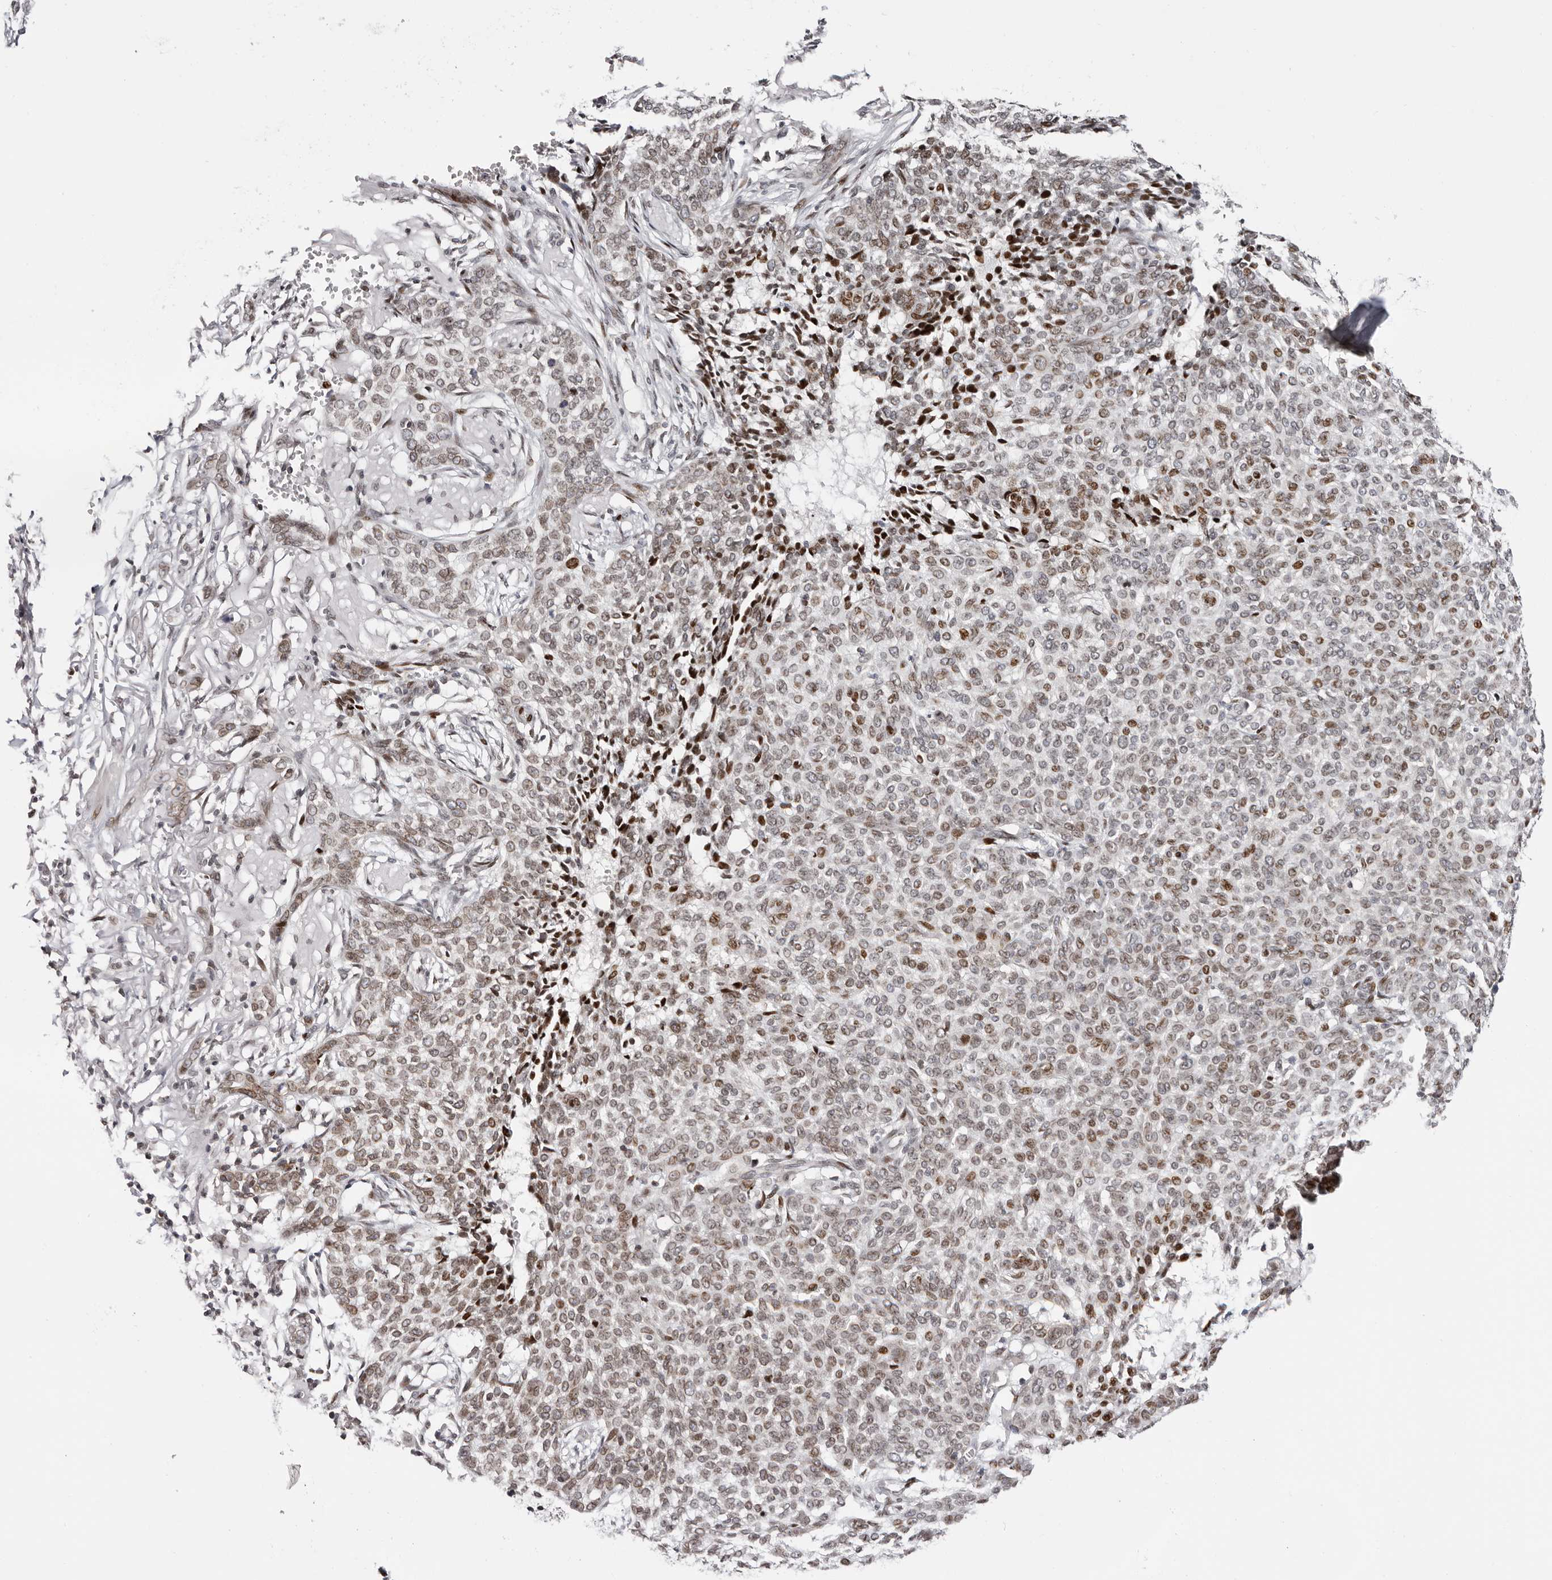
{"staining": {"intensity": "moderate", "quantity": ">75%", "location": "cytoplasmic/membranous,nuclear"}, "tissue": "skin cancer", "cell_type": "Tumor cells", "image_type": "cancer", "snomed": [{"axis": "morphology", "description": "Basal cell carcinoma"}, {"axis": "topography", "description": "Skin"}], "caption": "An immunohistochemistry histopathology image of tumor tissue is shown. Protein staining in brown labels moderate cytoplasmic/membranous and nuclear positivity in skin cancer (basal cell carcinoma) within tumor cells.", "gene": "NUP153", "patient": {"sex": "male", "age": 85}}